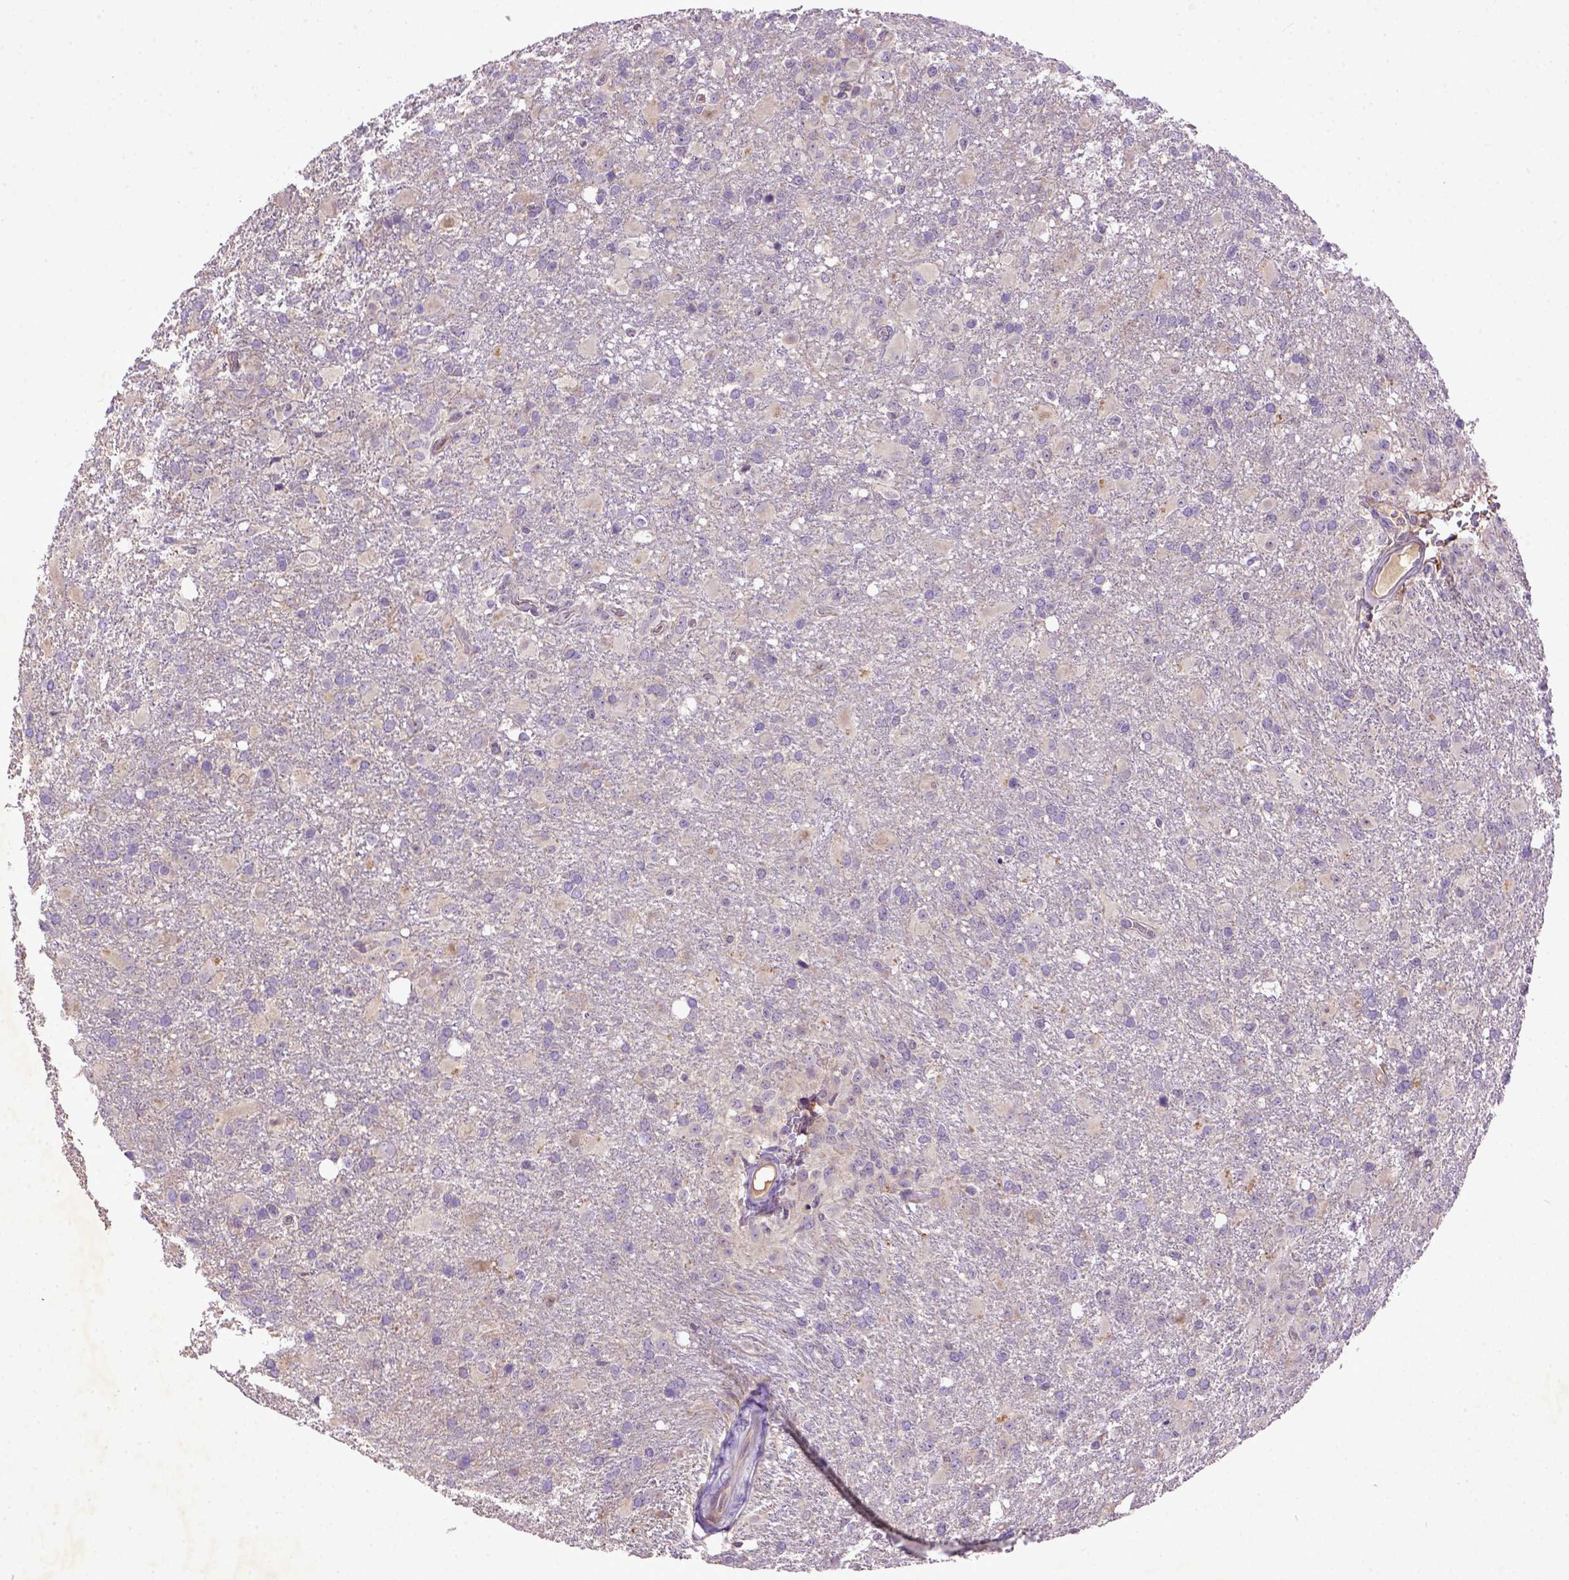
{"staining": {"intensity": "weak", "quantity": "25%-75%", "location": "cytoplasmic/membranous"}, "tissue": "glioma", "cell_type": "Tumor cells", "image_type": "cancer", "snomed": [{"axis": "morphology", "description": "Glioma, malignant, High grade"}, {"axis": "topography", "description": "Brain"}], "caption": "IHC image of human malignant glioma (high-grade) stained for a protein (brown), which demonstrates low levels of weak cytoplasmic/membranous positivity in approximately 25%-75% of tumor cells.", "gene": "DEPDC1B", "patient": {"sex": "male", "age": 68}}